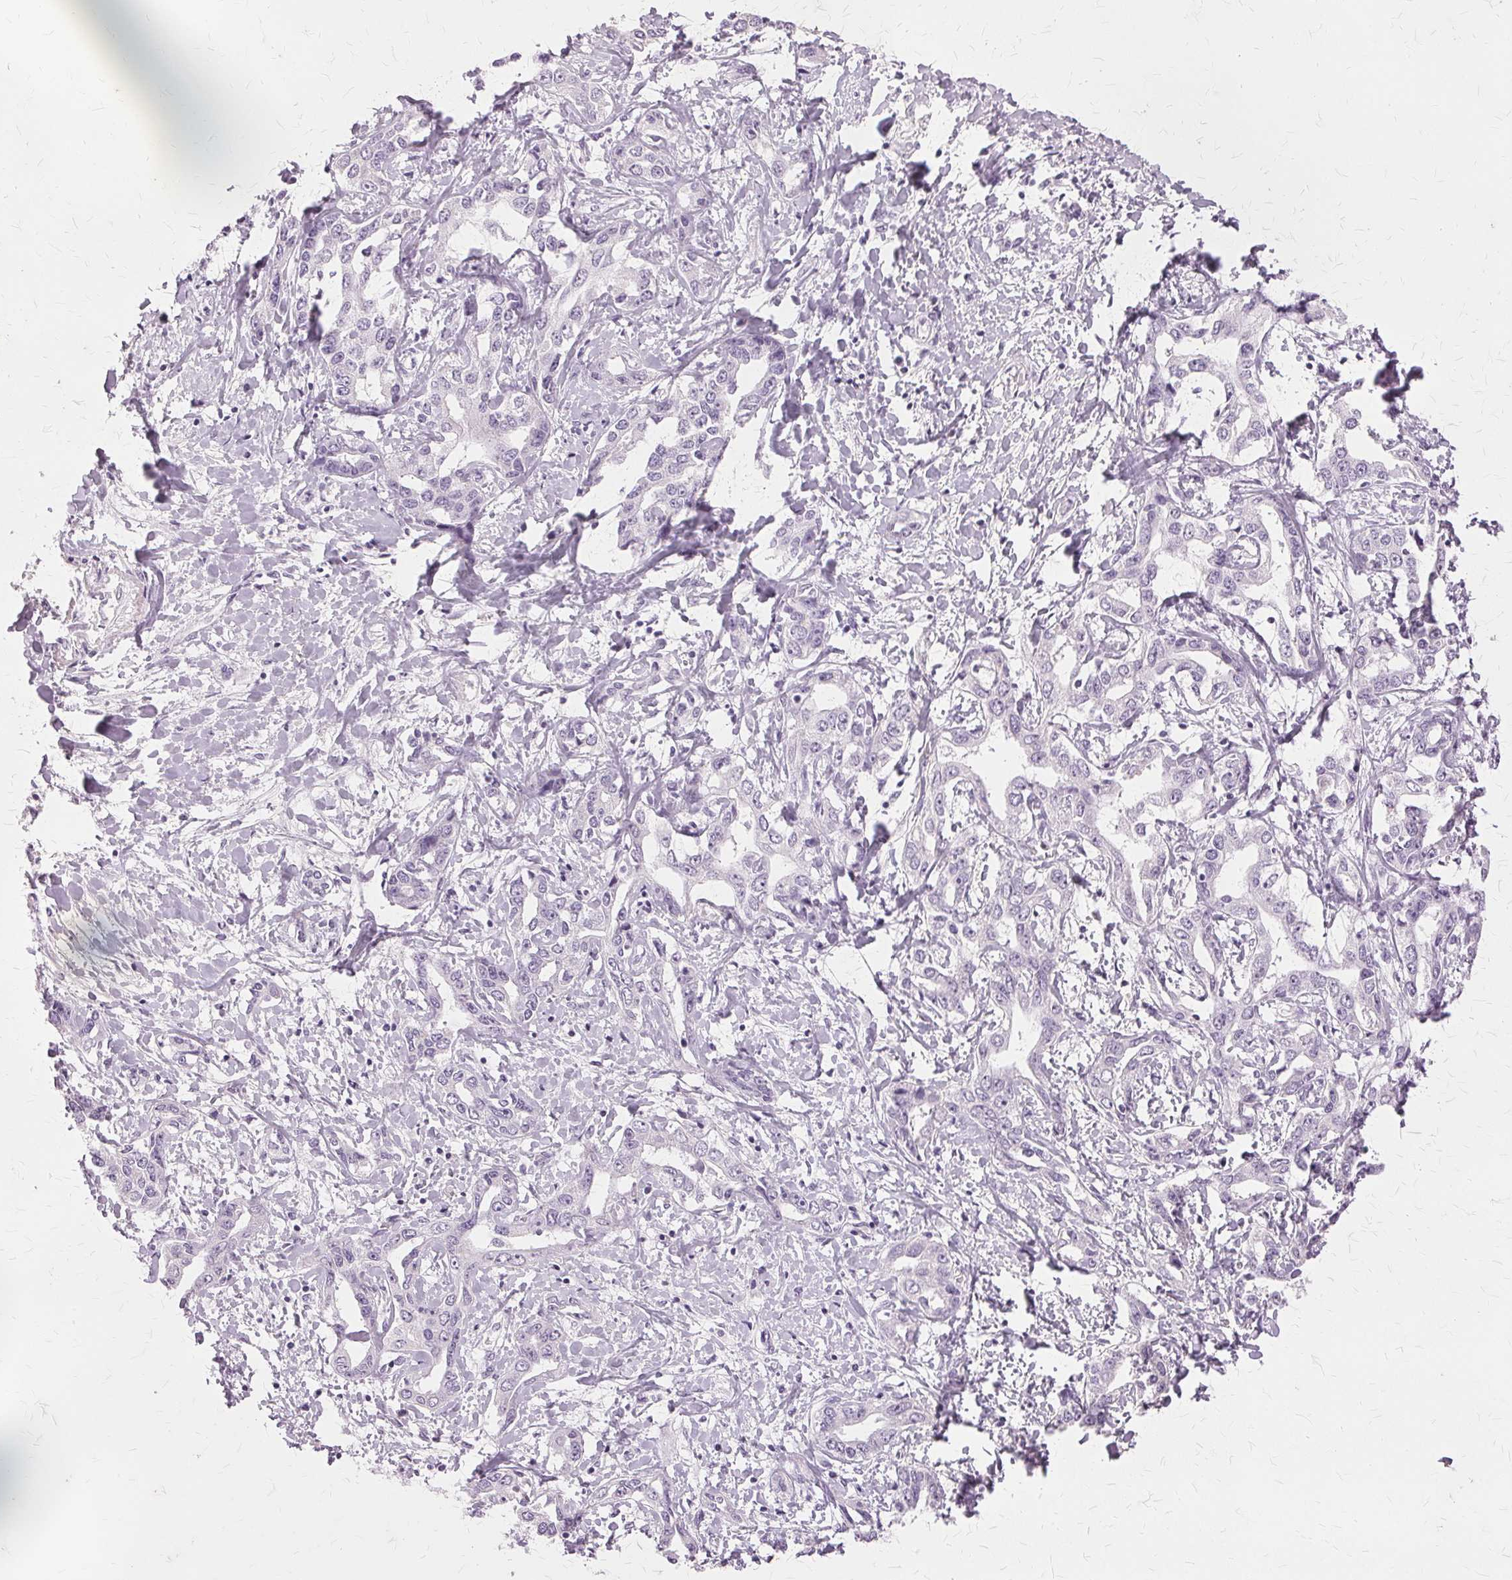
{"staining": {"intensity": "negative", "quantity": "none", "location": "none"}, "tissue": "liver cancer", "cell_type": "Tumor cells", "image_type": "cancer", "snomed": [{"axis": "morphology", "description": "Cholangiocarcinoma"}, {"axis": "topography", "description": "Liver"}], "caption": "Immunohistochemical staining of human liver cancer (cholangiocarcinoma) reveals no significant staining in tumor cells.", "gene": "SLC45A3", "patient": {"sex": "male", "age": 59}}